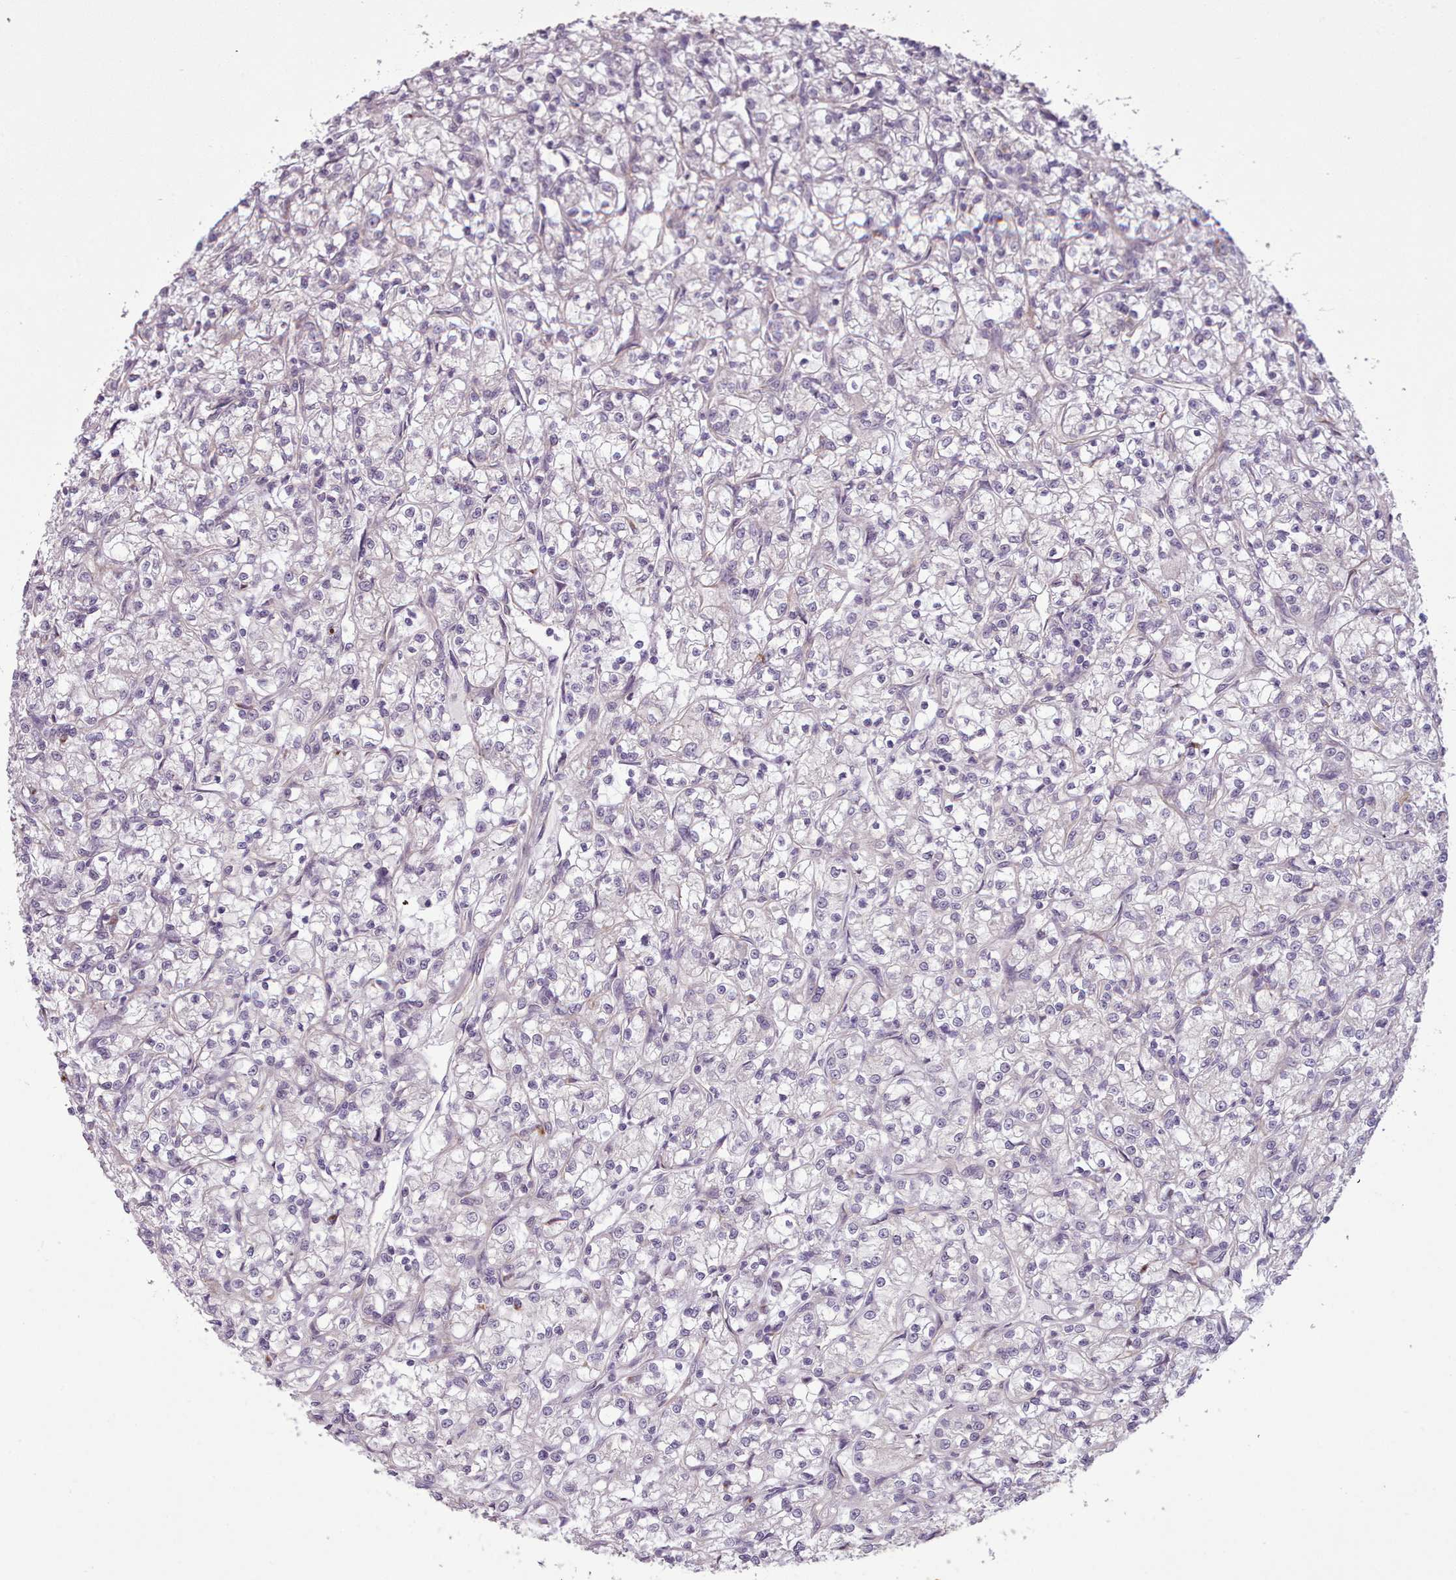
{"staining": {"intensity": "negative", "quantity": "none", "location": "none"}, "tissue": "renal cancer", "cell_type": "Tumor cells", "image_type": "cancer", "snomed": [{"axis": "morphology", "description": "Adenocarcinoma, NOS"}, {"axis": "topography", "description": "Kidney"}], "caption": "Tumor cells show no significant expression in renal cancer (adenocarcinoma).", "gene": "PLD4", "patient": {"sex": "female", "age": 59}}